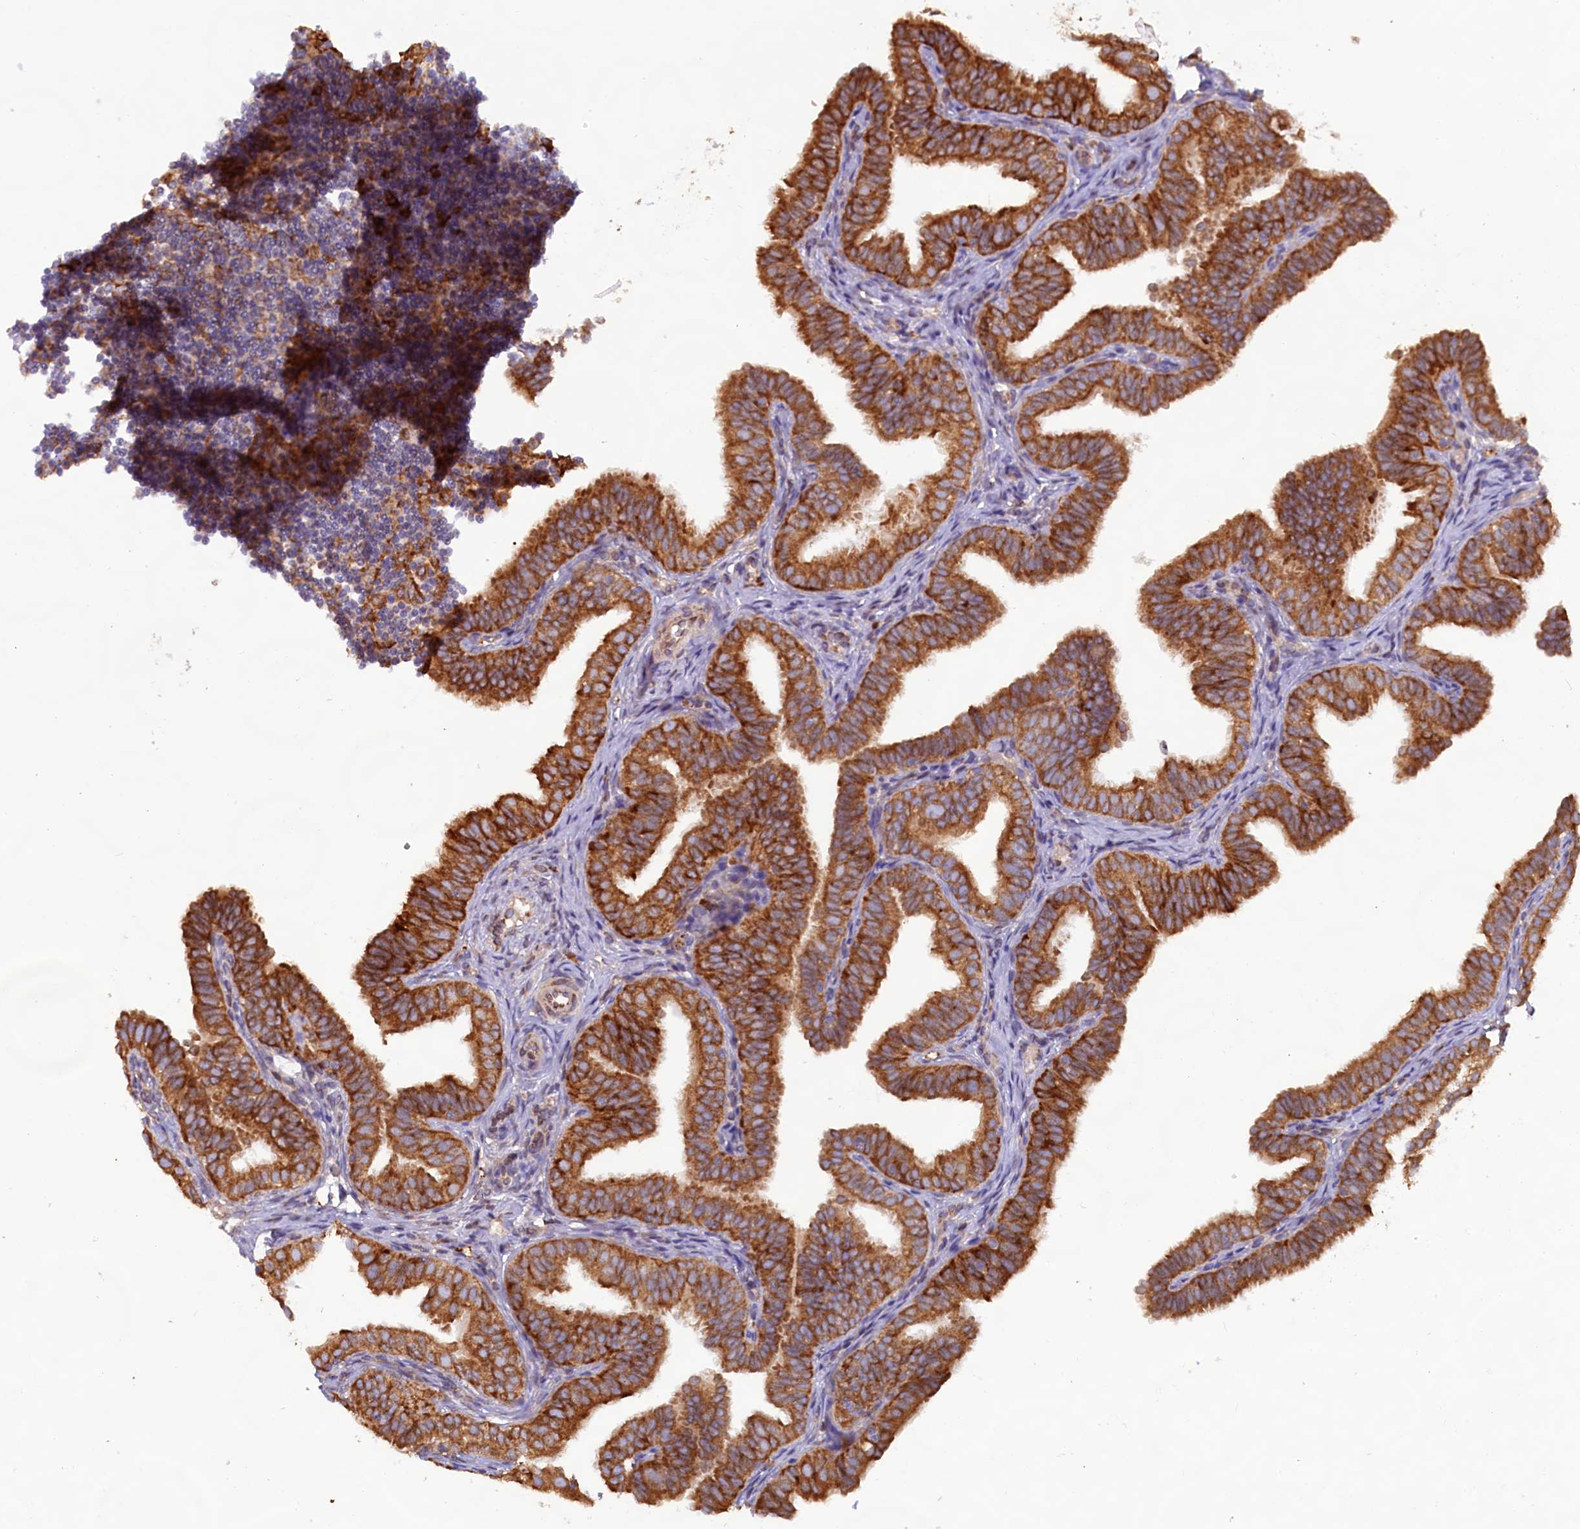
{"staining": {"intensity": "strong", "quantity": ">75%", "location": "cytoplasmic/membranous"}, "tissue": "fallopian tube", "cell_type": "Glandular cells", "image_type": "normal", "snomed": [{"axis": "morphology", "description": "Normal tissue, NOS"}, {"axis": "topography", "description": "Fallopian tube"}], "caption": "Immunohistochemical staining of benign human fallopian tube exhibits strong cytoplasmic/membranous protein expression in approximately >75% of glandular cells. Ihc stains the protein in brown and the nuclei are stained blue.", "gene": "TBC1D19", "patient": {"sex": "female", "age": 35}}